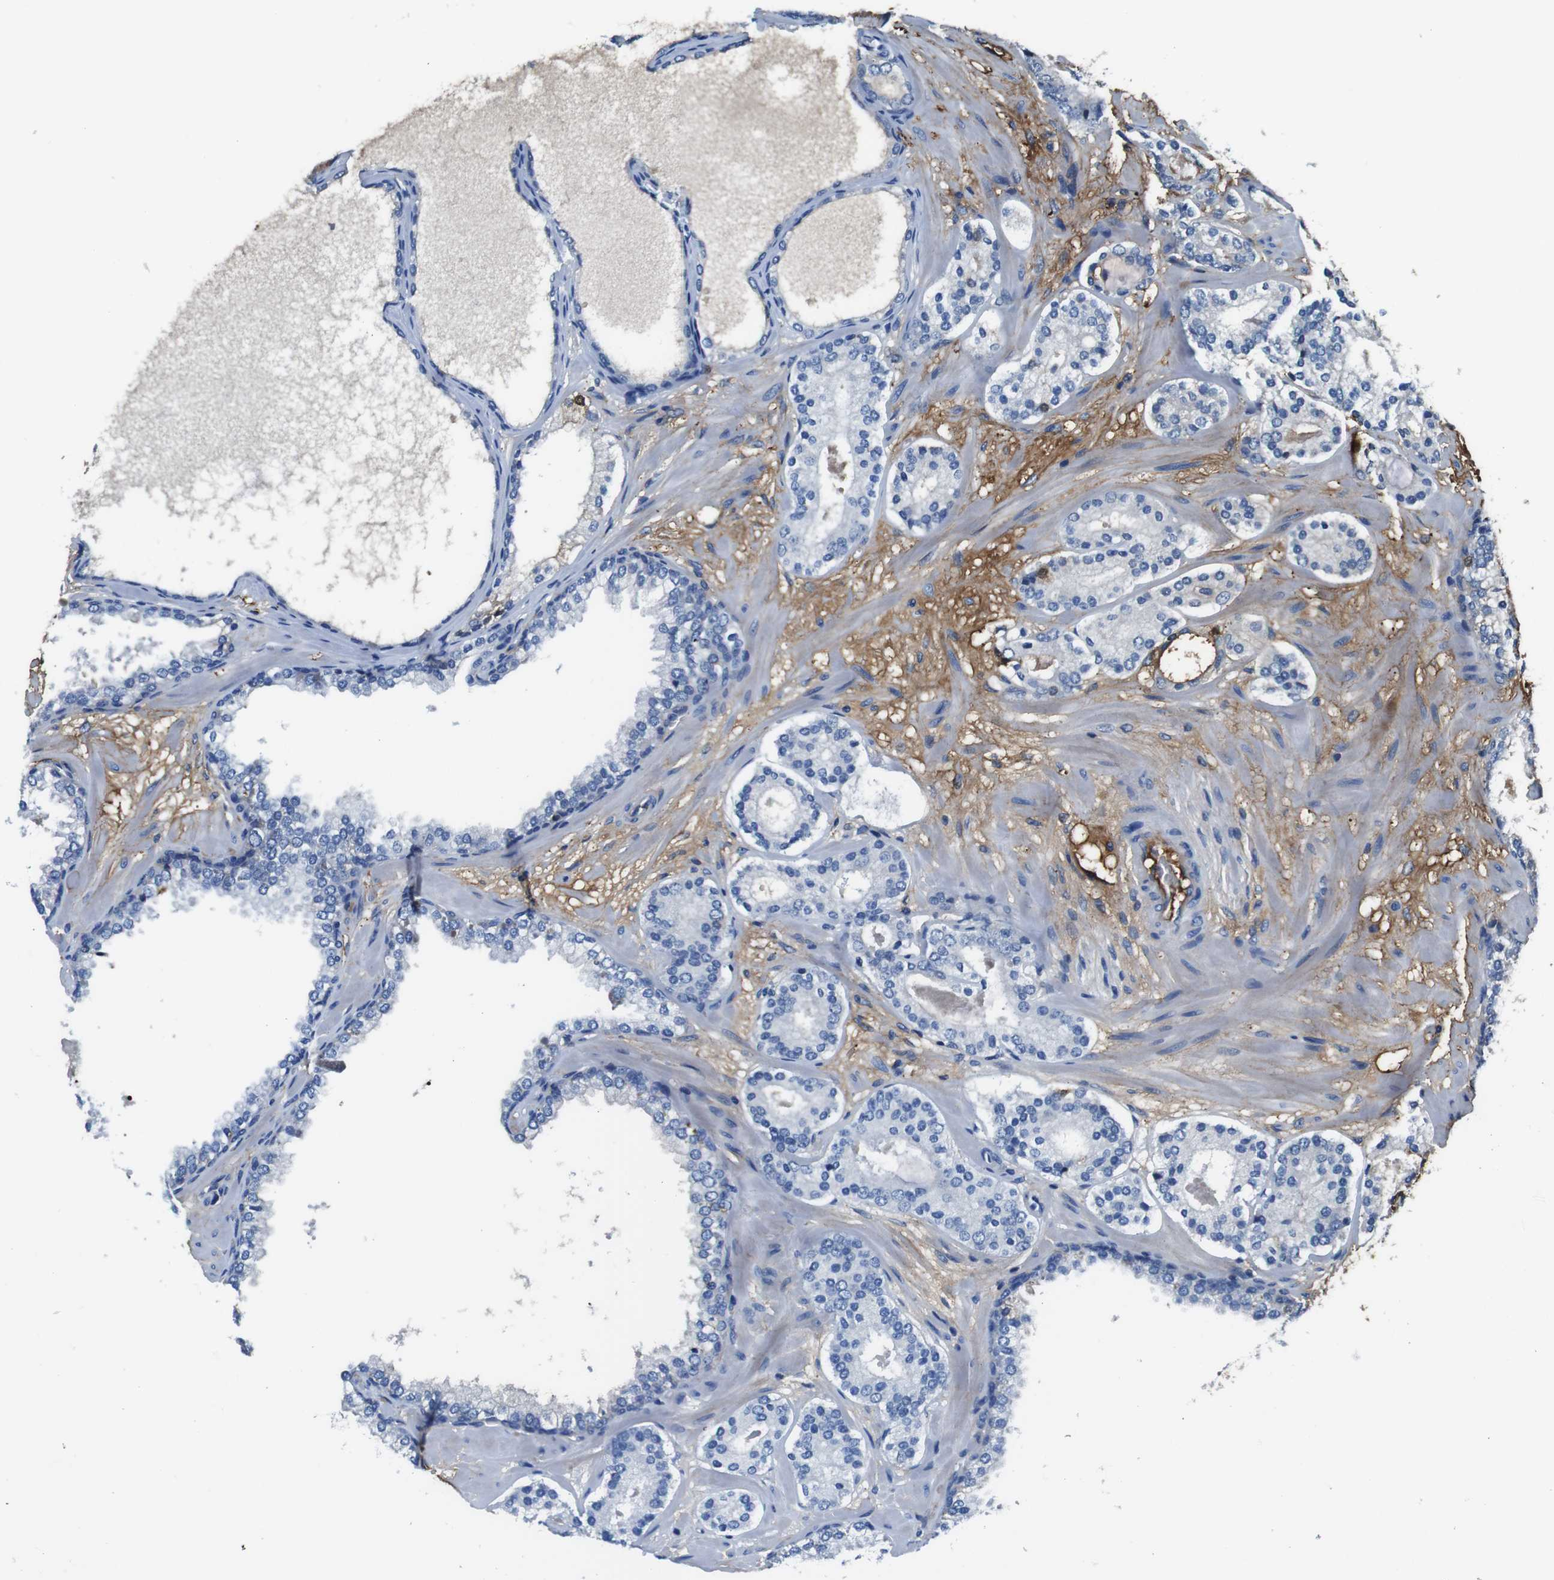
{"staining": {"intensity": "negative", "quantity": "none", "location": "none"}, "tissue": "prostate cancer", "cell_type": "Tumor cells", "image_type": "cancer", "snomed": [{"axis": "morphology", "description": "Adenocarcinoma, Low grade"}, {"axis": "topography", "description": "Prostate"}], "caption": "This is an IHC micrograph of prostate adenocarcinoma (low-grade). There is no staining in tumor cells.", "gene": "TMPRSS15", "patient": {"sex": "male", "age": 63}}